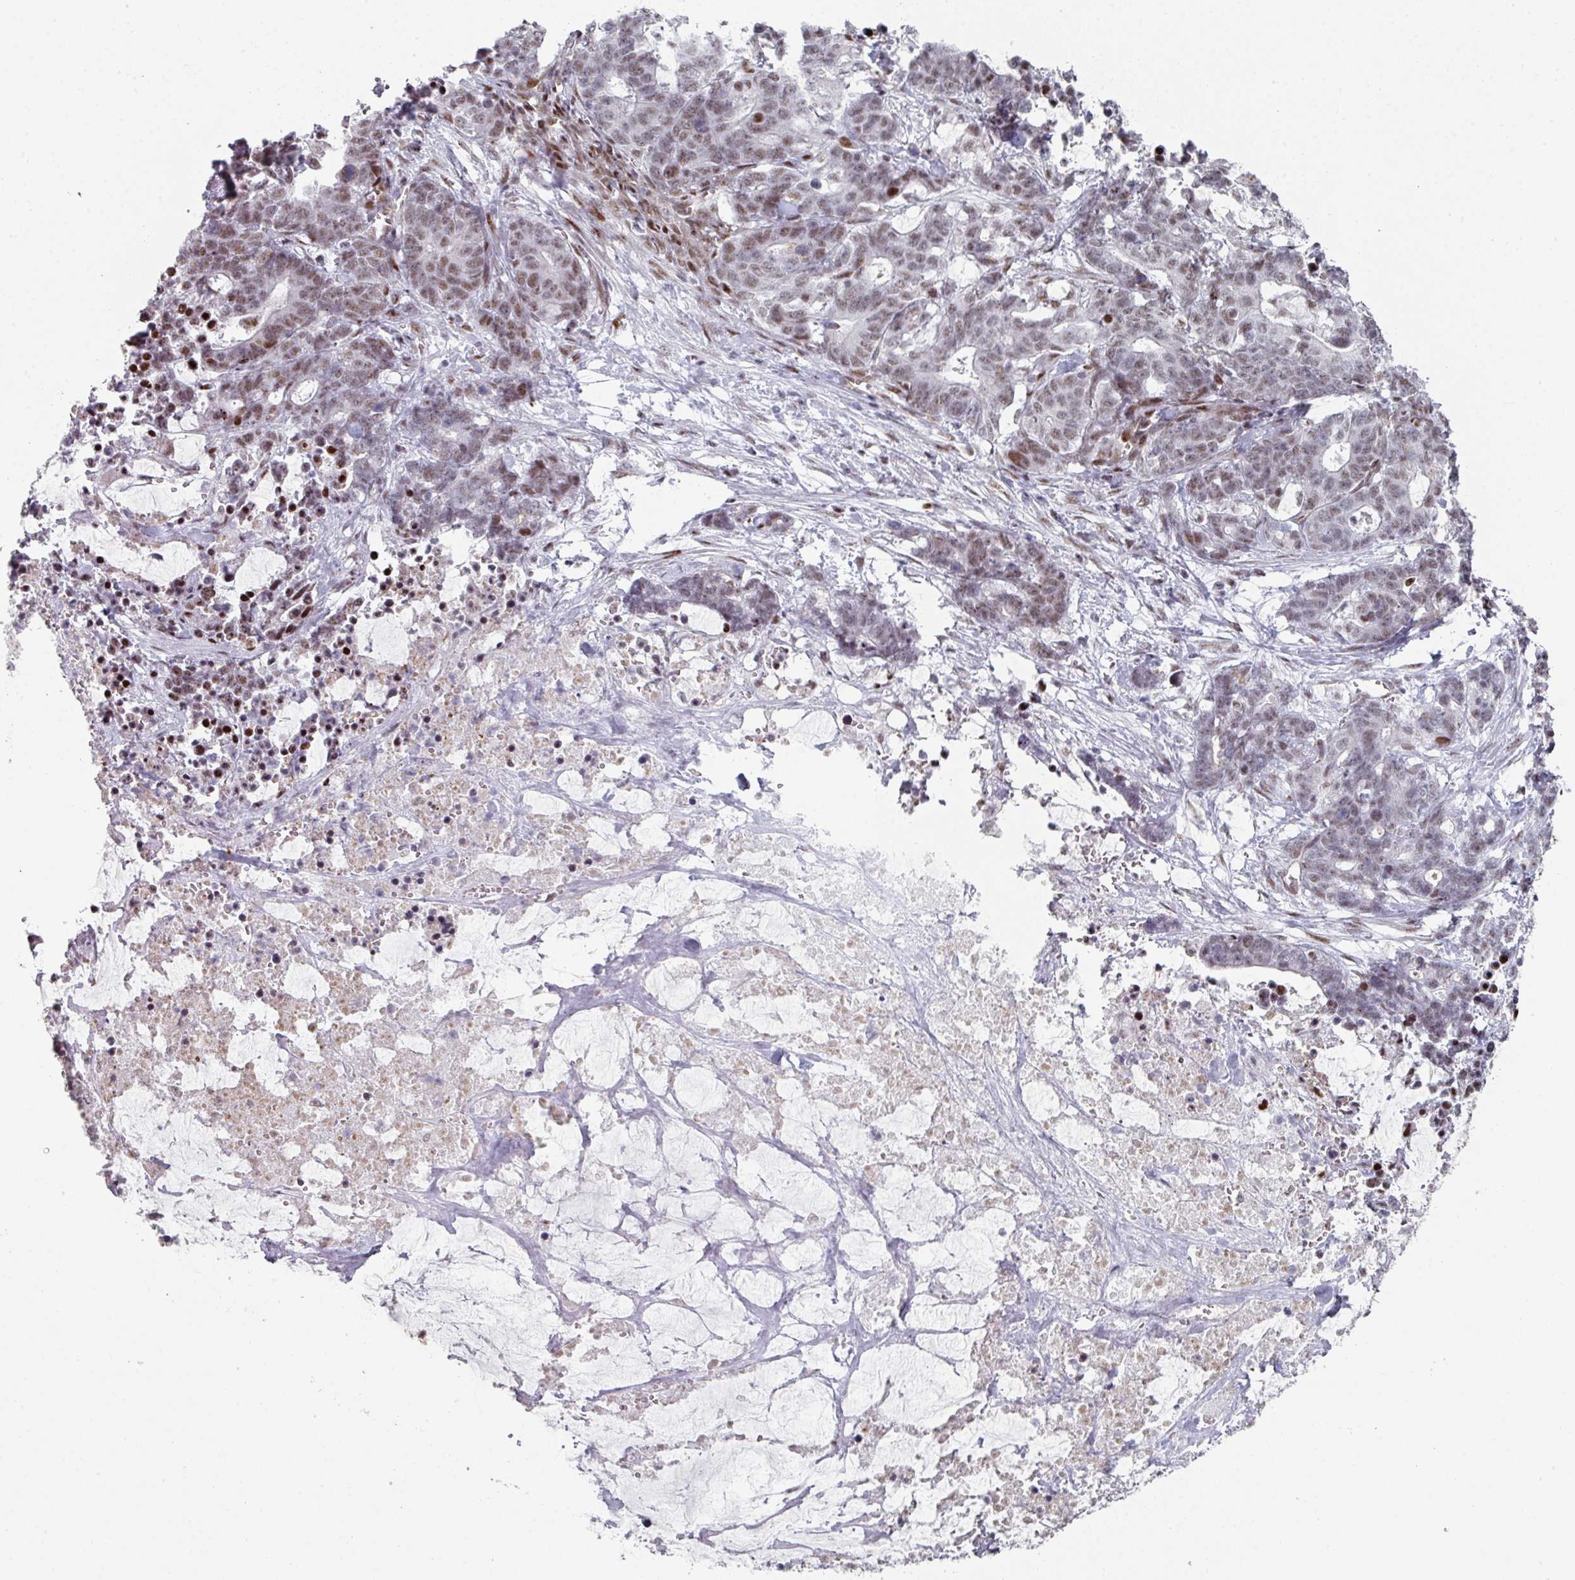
{"staining": {"intensity": "moderate", "quantity": ">75%", "location": "nuclear"}, "tissue": "stomach cancer", "cell_type": "Tumor cells", "image_type": "cancer", "snomed": [{"axis": "morphology", "description": "Normal tissue, NOS"}, {"axis": "morphology", "description": "Adenocarcinoma, NOS"}, {"axis": "topography", "description": "Stomach"}], "caption": "Moderate nuclear protein expression is seen in approximately >75% of tumor cells in stomach adenocarcinoma. Immunohistochemistry stains the protein in brown and the nuclei are stained blue.", "gene": "SF3B5", "patient": {"sex": "female", "age": 64}}